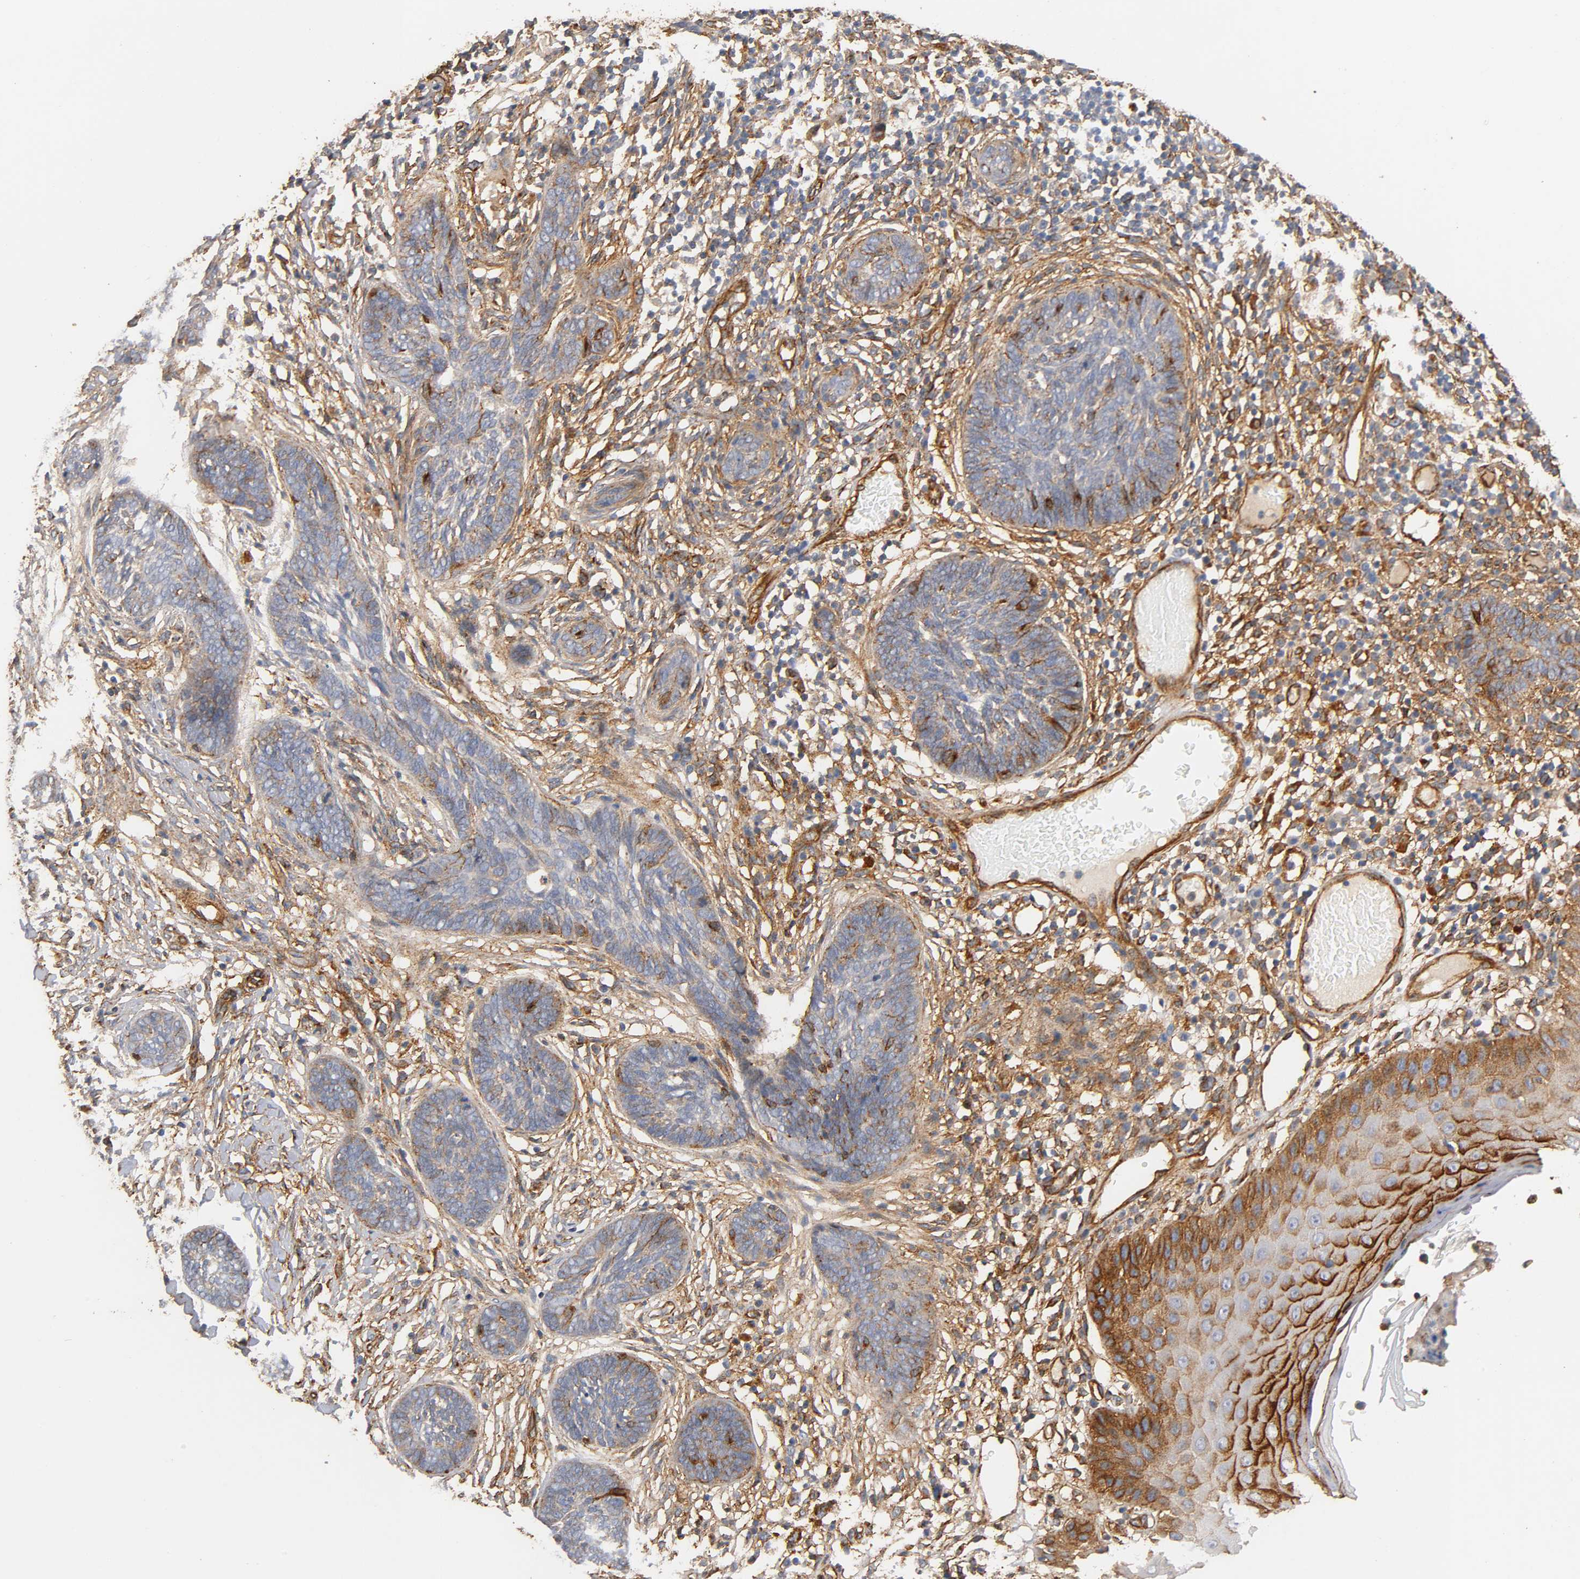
{"staining": {"intensity": "moderate", "quantity": "<25%", "location": "cytoplasmic/membranous"}, "tissue": "skin cancer", "cell_type": "Tumor cells", "image_type": "cancer", "snomed": [{"axis": "morphology", "description": "Normal tissue, NOS"}, {"axis": "morphology", "description": "Basal cell carcinoma"}, {"axis": "topography", "description": "Skin"}], "caption": "This photomicrograph shows immunohistochemistry staining of human basal cell carcinoma (skin), with low moderate cytoplasmic/membranous expression in approximately <25% of tumor cells.", "gene": "IFITM3", "patient": {"sex": "male", "age": 87}}